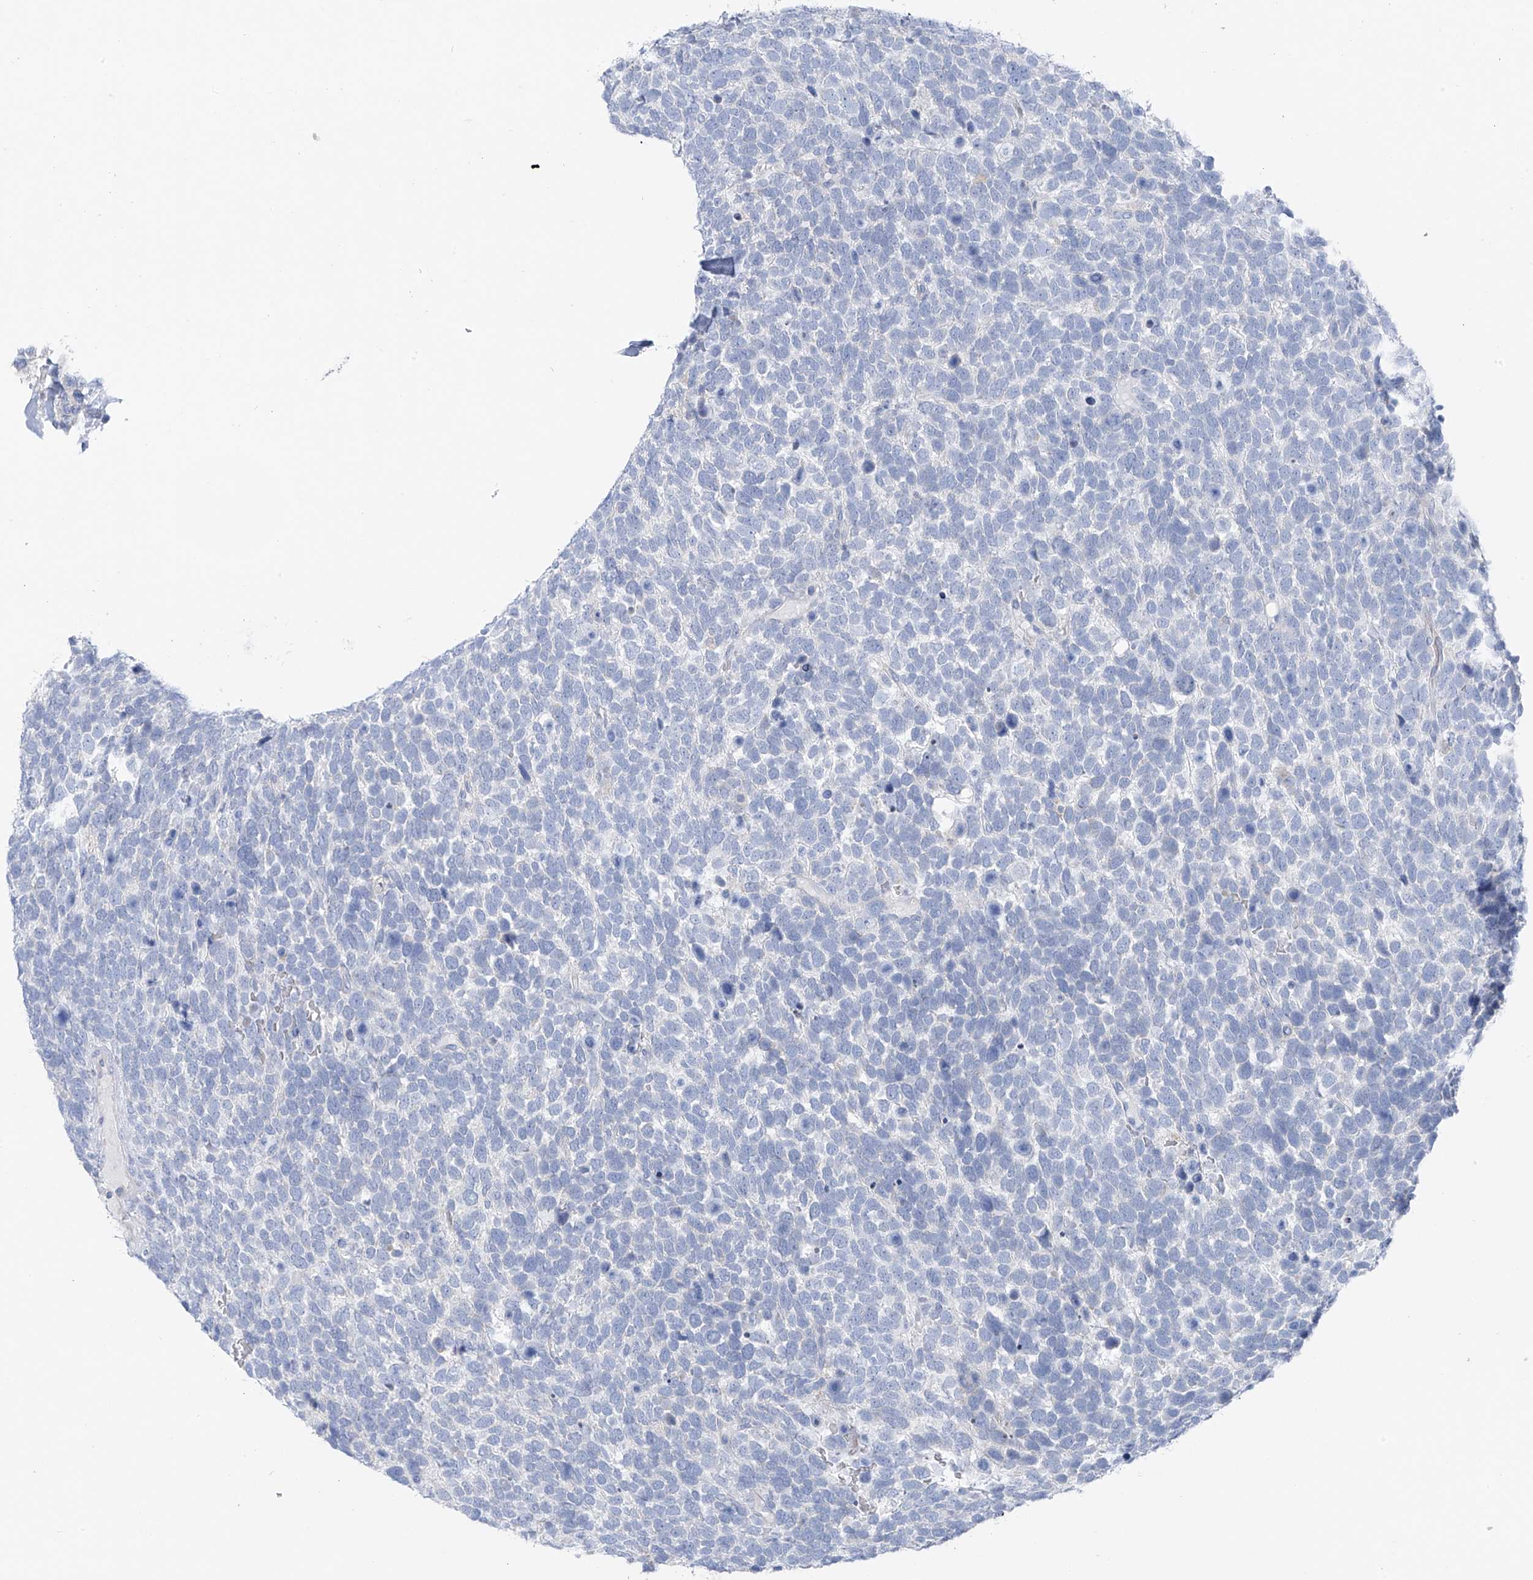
{"staining": {"intensity": "negative", "quantity": "none", "location": "none"}, "tissue": "urothelial cancer", "cell_type": "Tumor cells", "image_type": "cancer", "snomed": [{"axis": "morphology", "description": "Urothelial carcinoma, High grade"}, {"axis": "topography", "description": "Urinary bladder"}], "caption": "This is an immunohistochemistry histopathology image of human urothelial cancer. There is no positivity in tumor cells.", "gene": "POMGNT2", "patient": {"sex": "female", "age": 82}}